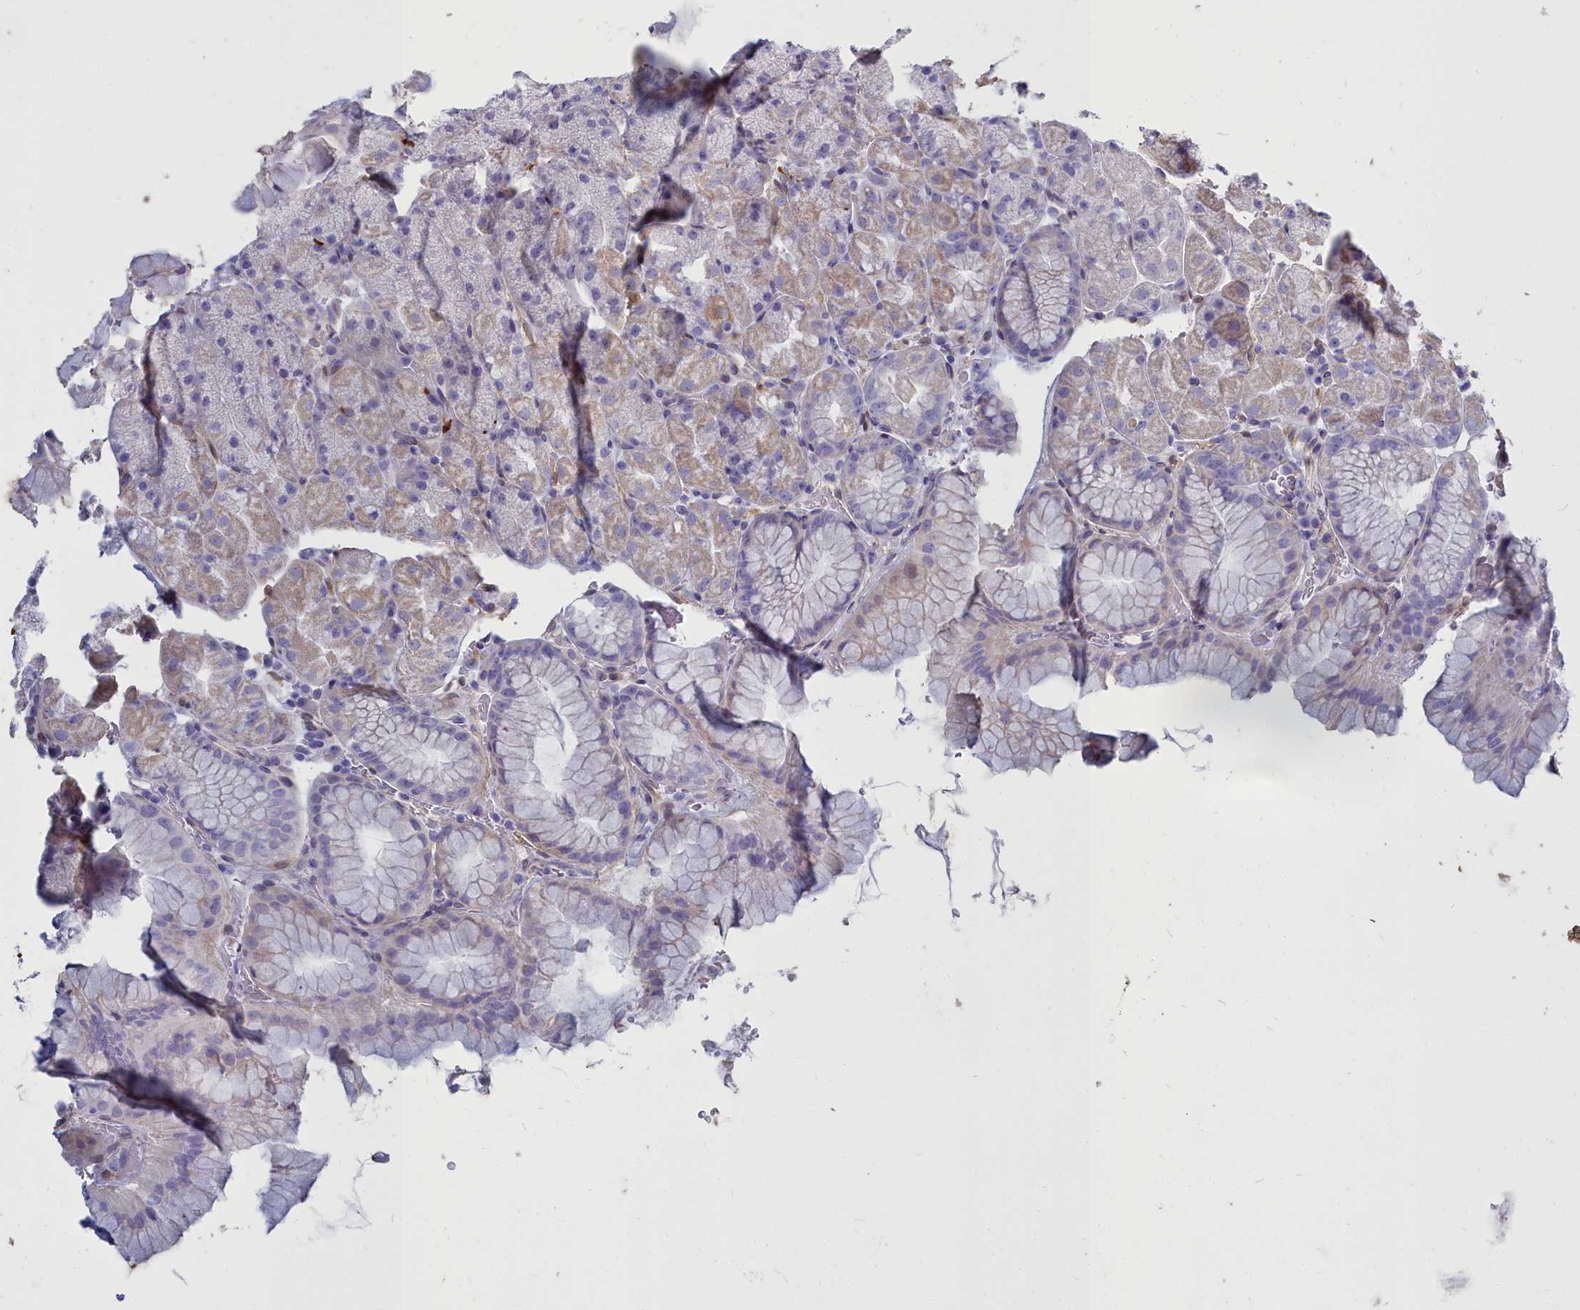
{"staining": {"intensity": "weak", "quantity": "<25%", "location": "cytoplasmic/membranous"}, "tissue": "stomach", "cell_type": "Glandular cells", "image_type": "normal", "snomed": [{"axis": "morphology", "description": "Normal tissue, NOS"}, {"axis": "topography", "description": "Stomach, upper"}, {"axis": "topography", "description": "Stomach, lower"}], "caption": "Immunohistochemical staining of normal stomach displays no significant positivity in glandular cells.", "gene": "PPP1R14A", "patient": {"sex": "male", "age": 67}}